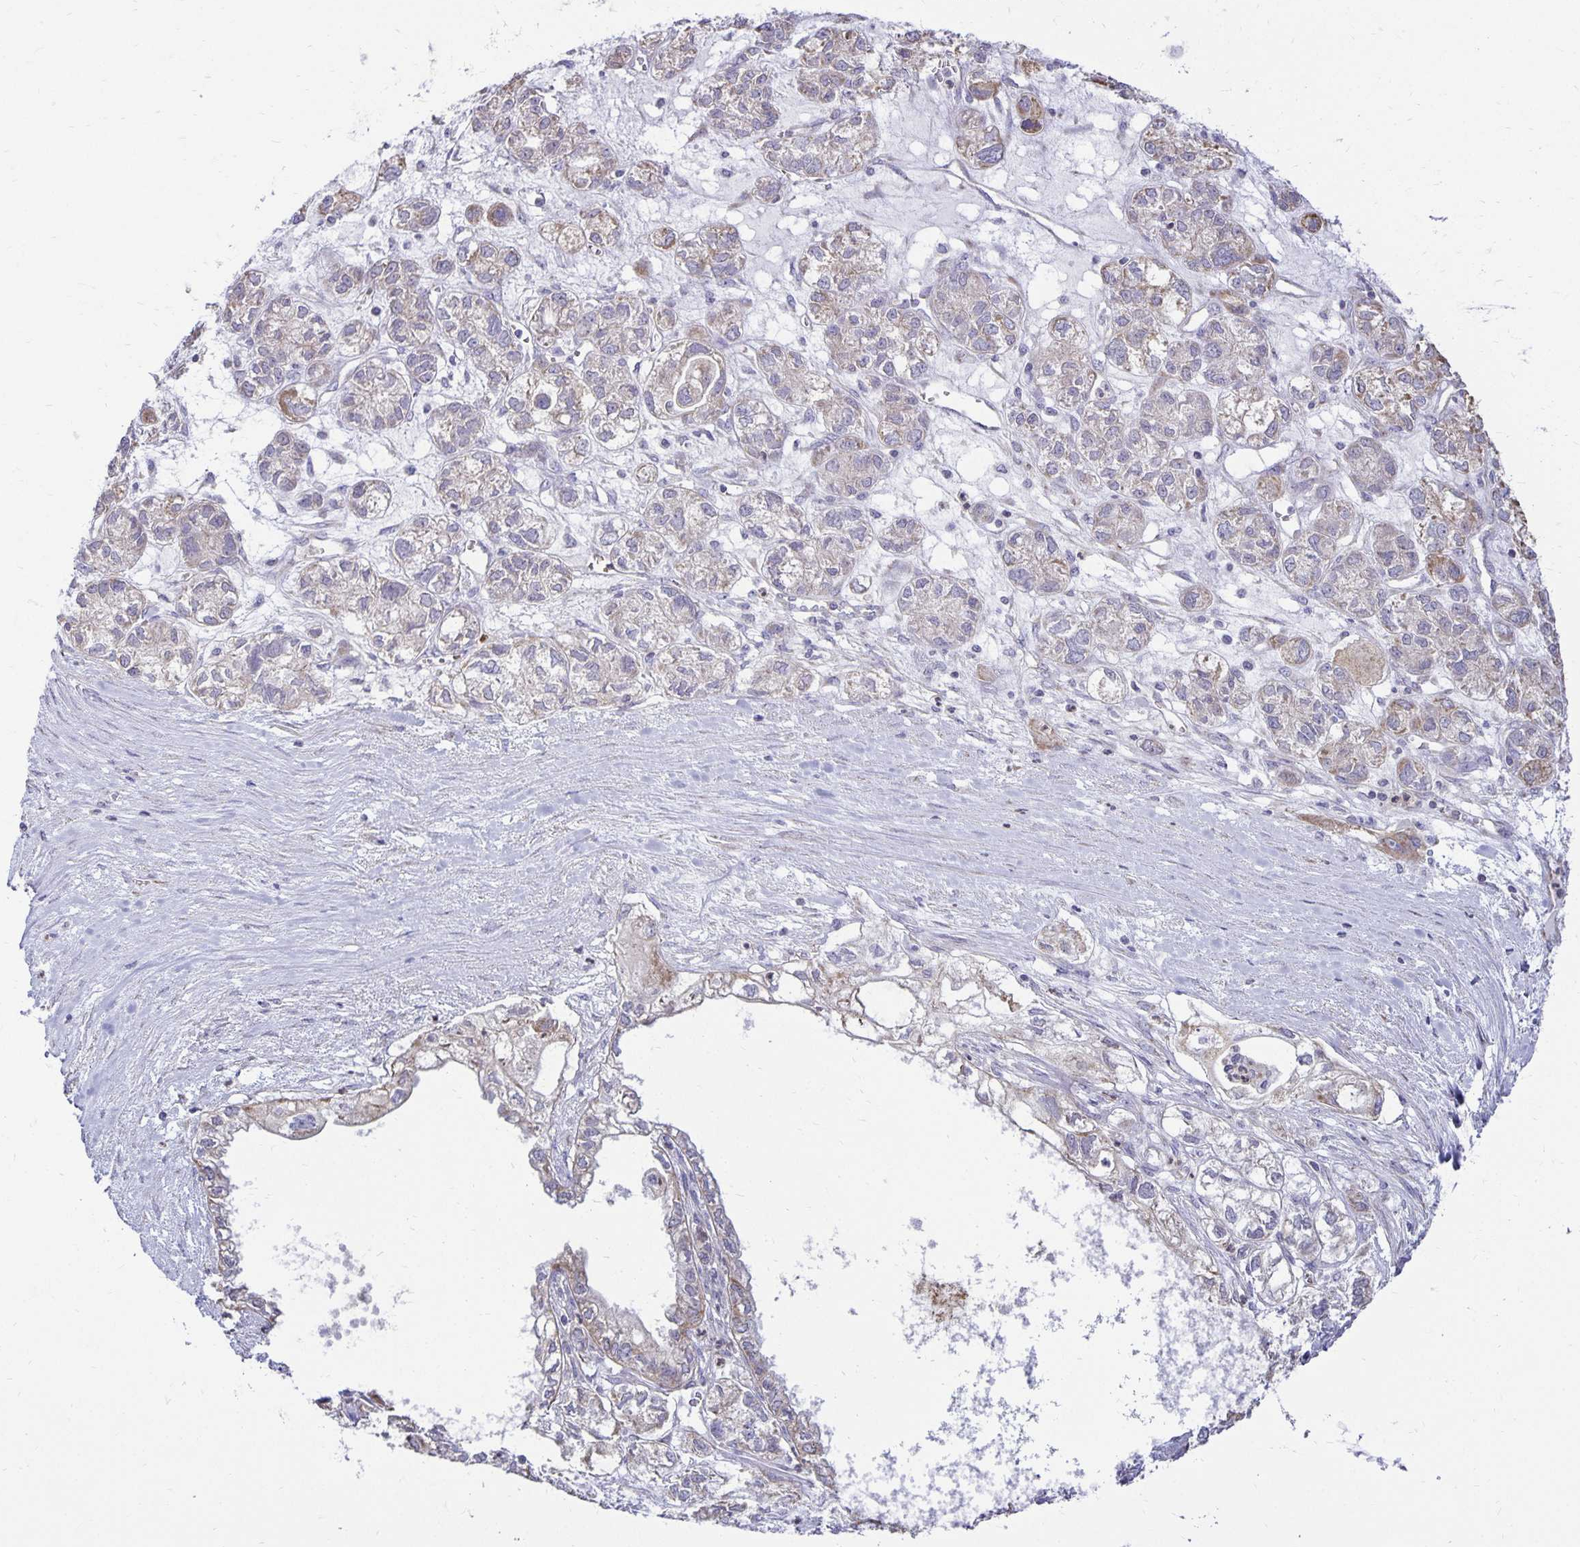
{"staining": {"intensity": "weak", "quantity": "<25%", "location": "cytoplasmic/membranous"}, "tissue": "ovarian cancer", "cell_type": "Tumor cells", "image_type": "cancer", "snomed": [{"axis": "morphology", "description": "Carcinoma, endometroid"}, {"axis": "topography", "description": "Ovary"}], "caption": "The micrograph exhibits no significant positivity in tumor cells of ovarian cancer (endometroid carcinoma).", "gene": "FN3K", "patient": {"sex": "female", "age": 64}}